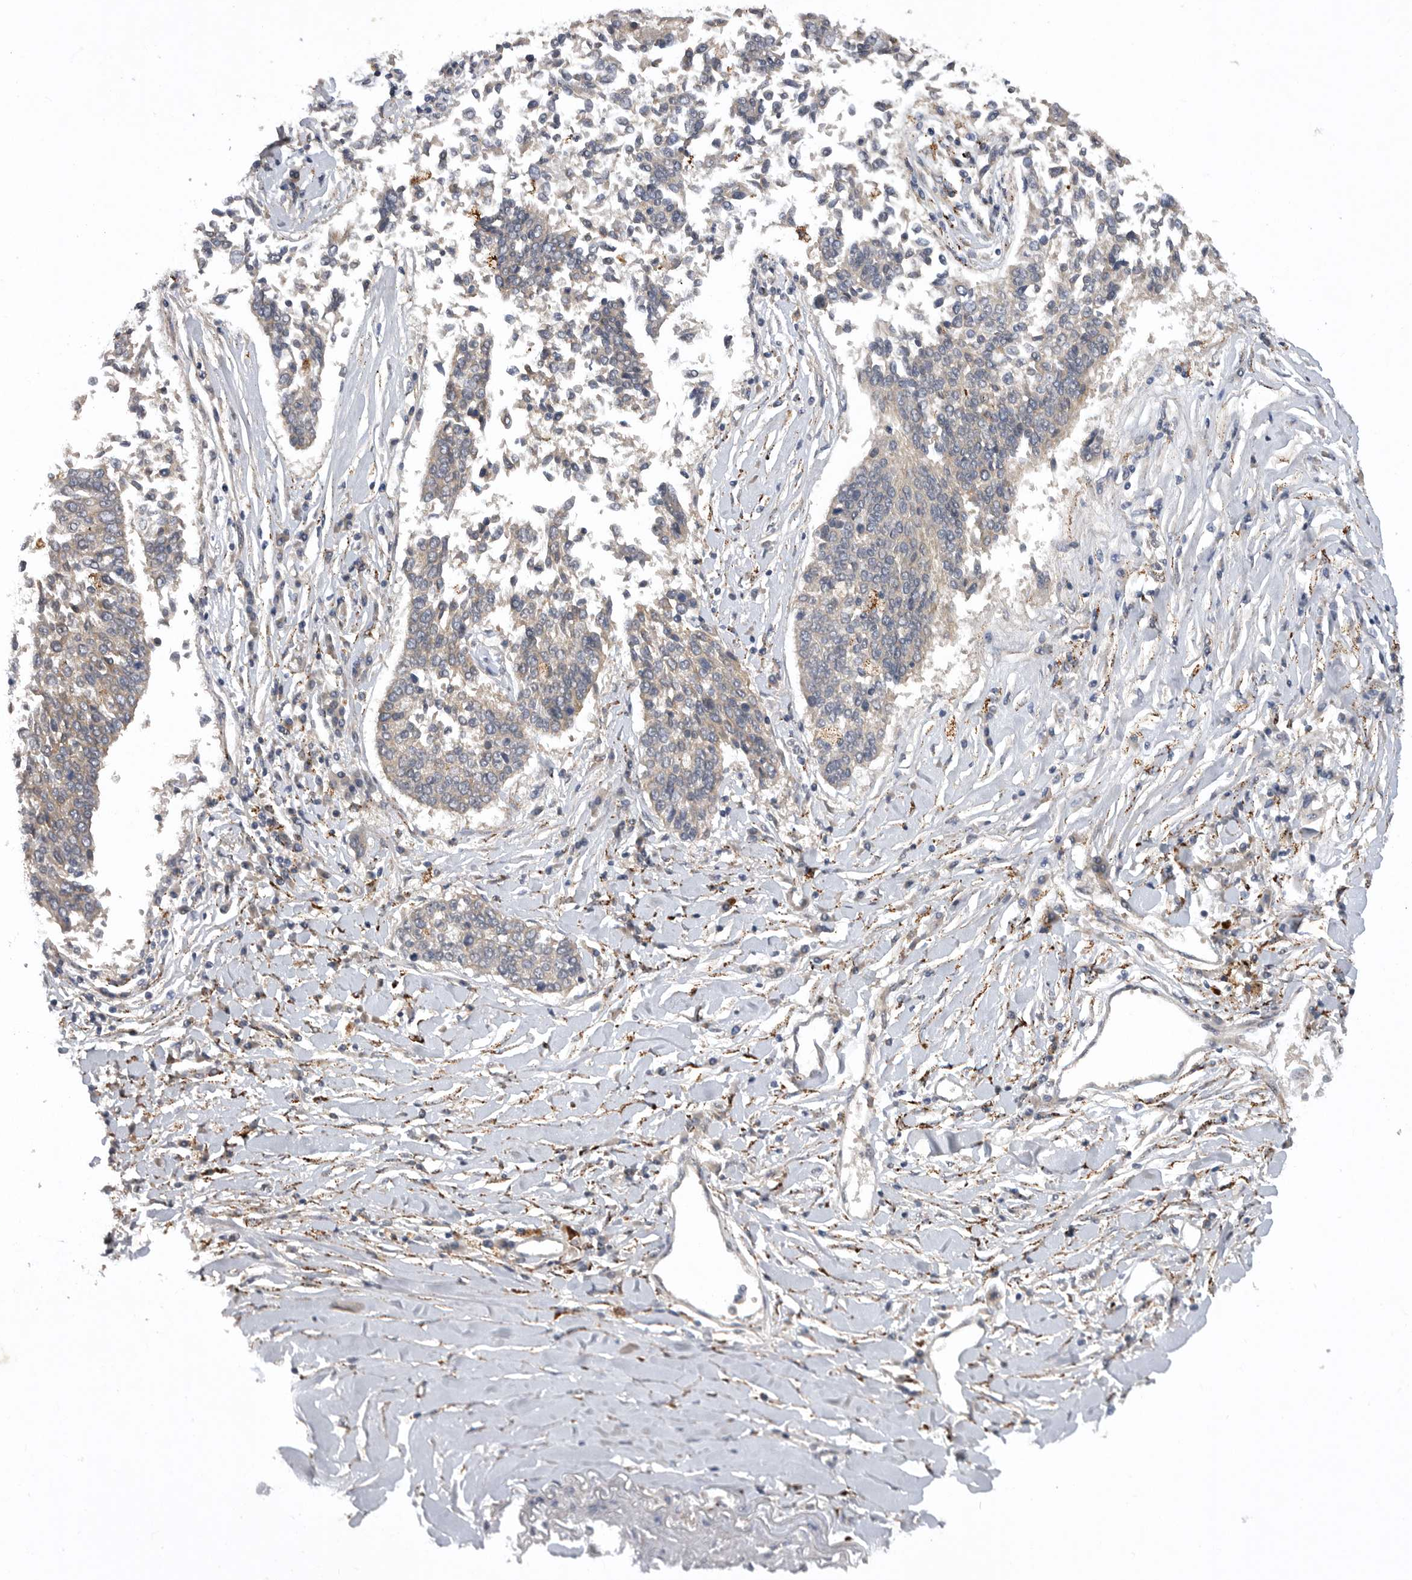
{"staining": {"intensity": "weak", "quantity": "<25%", "location": "cytoplasmic/membranous"}, "tissue": "lung cancer", "cell_type": "Tumor cells", "image_type": "cancer", "snomed": [{"axis": "morphology", "description": "Normal tissue, NOS"}, {"axis": "morphology", "description": "Squamous cell carcinoma, NOS"}, {"axis": "topography", "description": "Cartilage tissue"}, {"axis": "topography", "description": "Bronchus"}, {"axis": "topography", "description": "Lung"}, {"axis": "topography", "description": "Peripheral nerve tissue"}], "caption": "IHC of lung cancer shows no expression in tumor cells.", "gene": "DHDDS", "patient": {"sex": "female", "age": 49}}